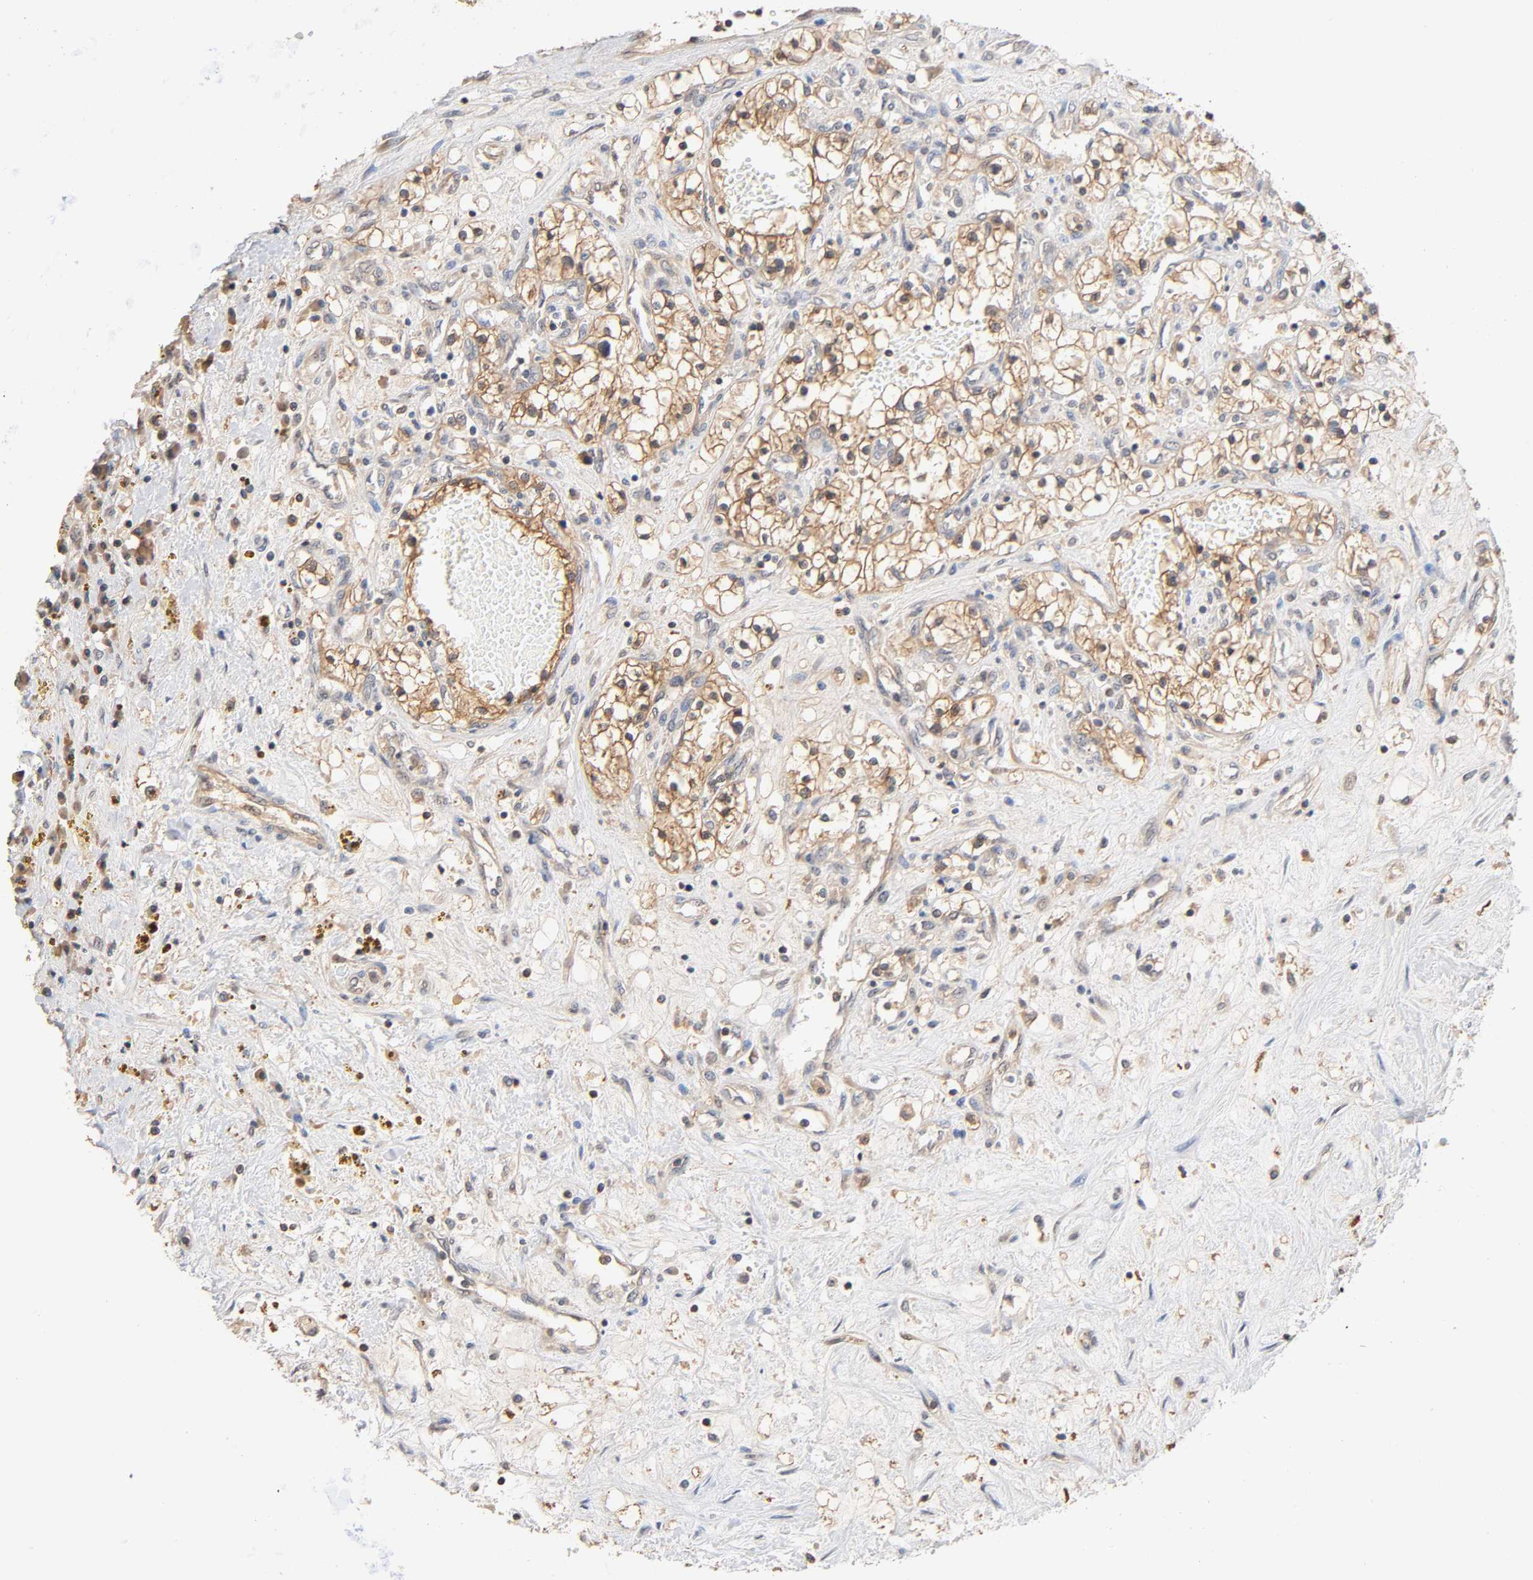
{"staining": {"intensity": "moderate", "quantity": ">75%", "location": "cytoplasmic/membranous"}, "tissue": "renal cancer", "cell_type": "Tumor cells", "image_type": "cancer", "snomed": [{"axis": "morphology", "description": "Adenocarcinoma, NOS"}, {"axis": "topography", "description": "Kidney"}], "caption": "An image of renal cancer (adenocarcinoma) stained for a protein shows moderate cytoplasmic/membranous brown staining in tumor cells.", "gene": "ALDOA", "patient": {"sex": "male", "age": 68}}